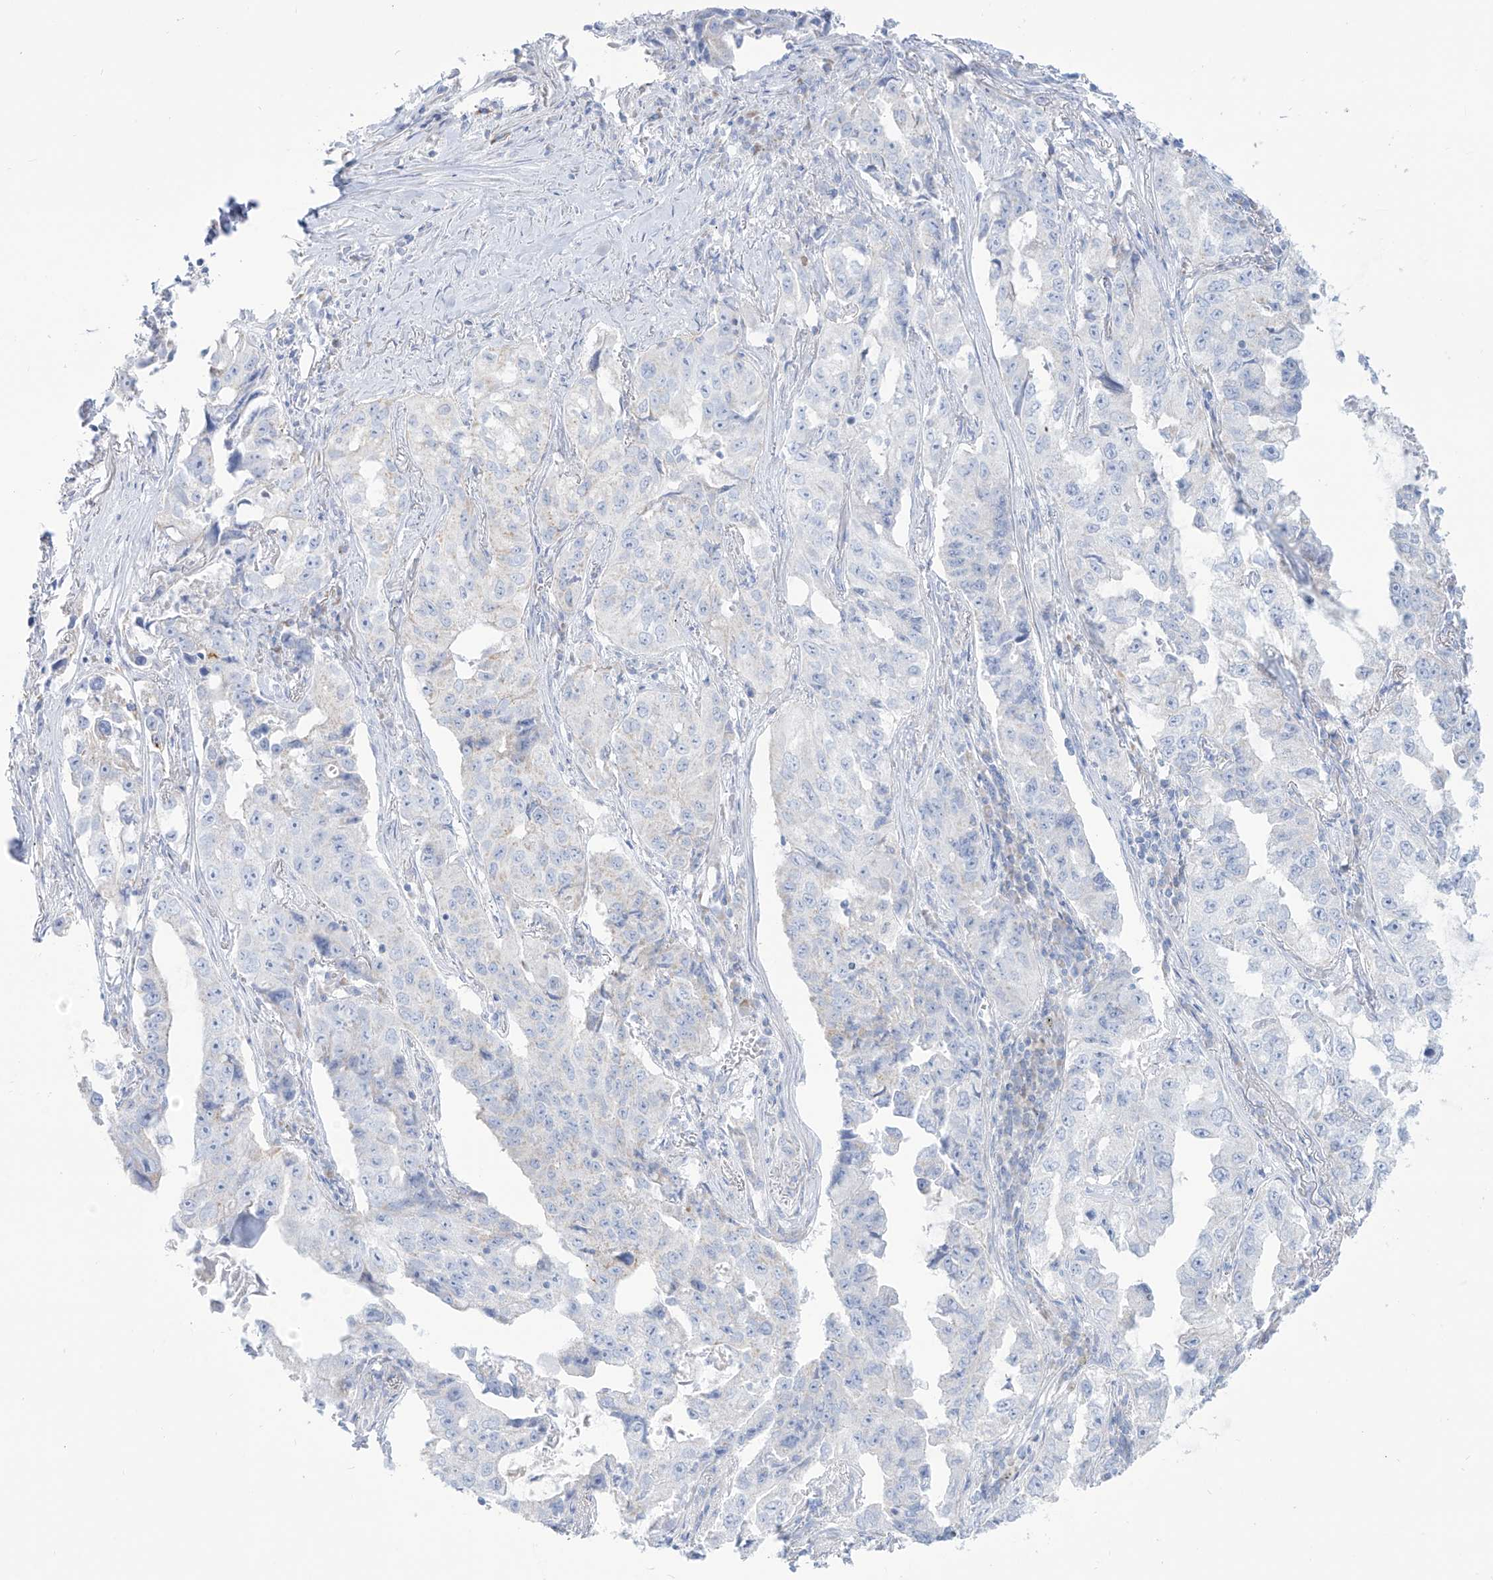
{"staining": {"intensity": "negative", "quantity": "none", "location": "none"}, "tissue": "lung cancer", "cell_type": "Tumor cells", "image_type": "cancer", "snomed": [{"axis": "morphology", "description": "Adenocarcinoma, NOS"}, {"axis": "topography", "description": "Lung"}], "caption": "Lung adenocarcinoma stained for a protein using IHC displays no staining tumor cells.", "gene": "SLC26A3", "patient": {"sex": "female", "age": 51}}